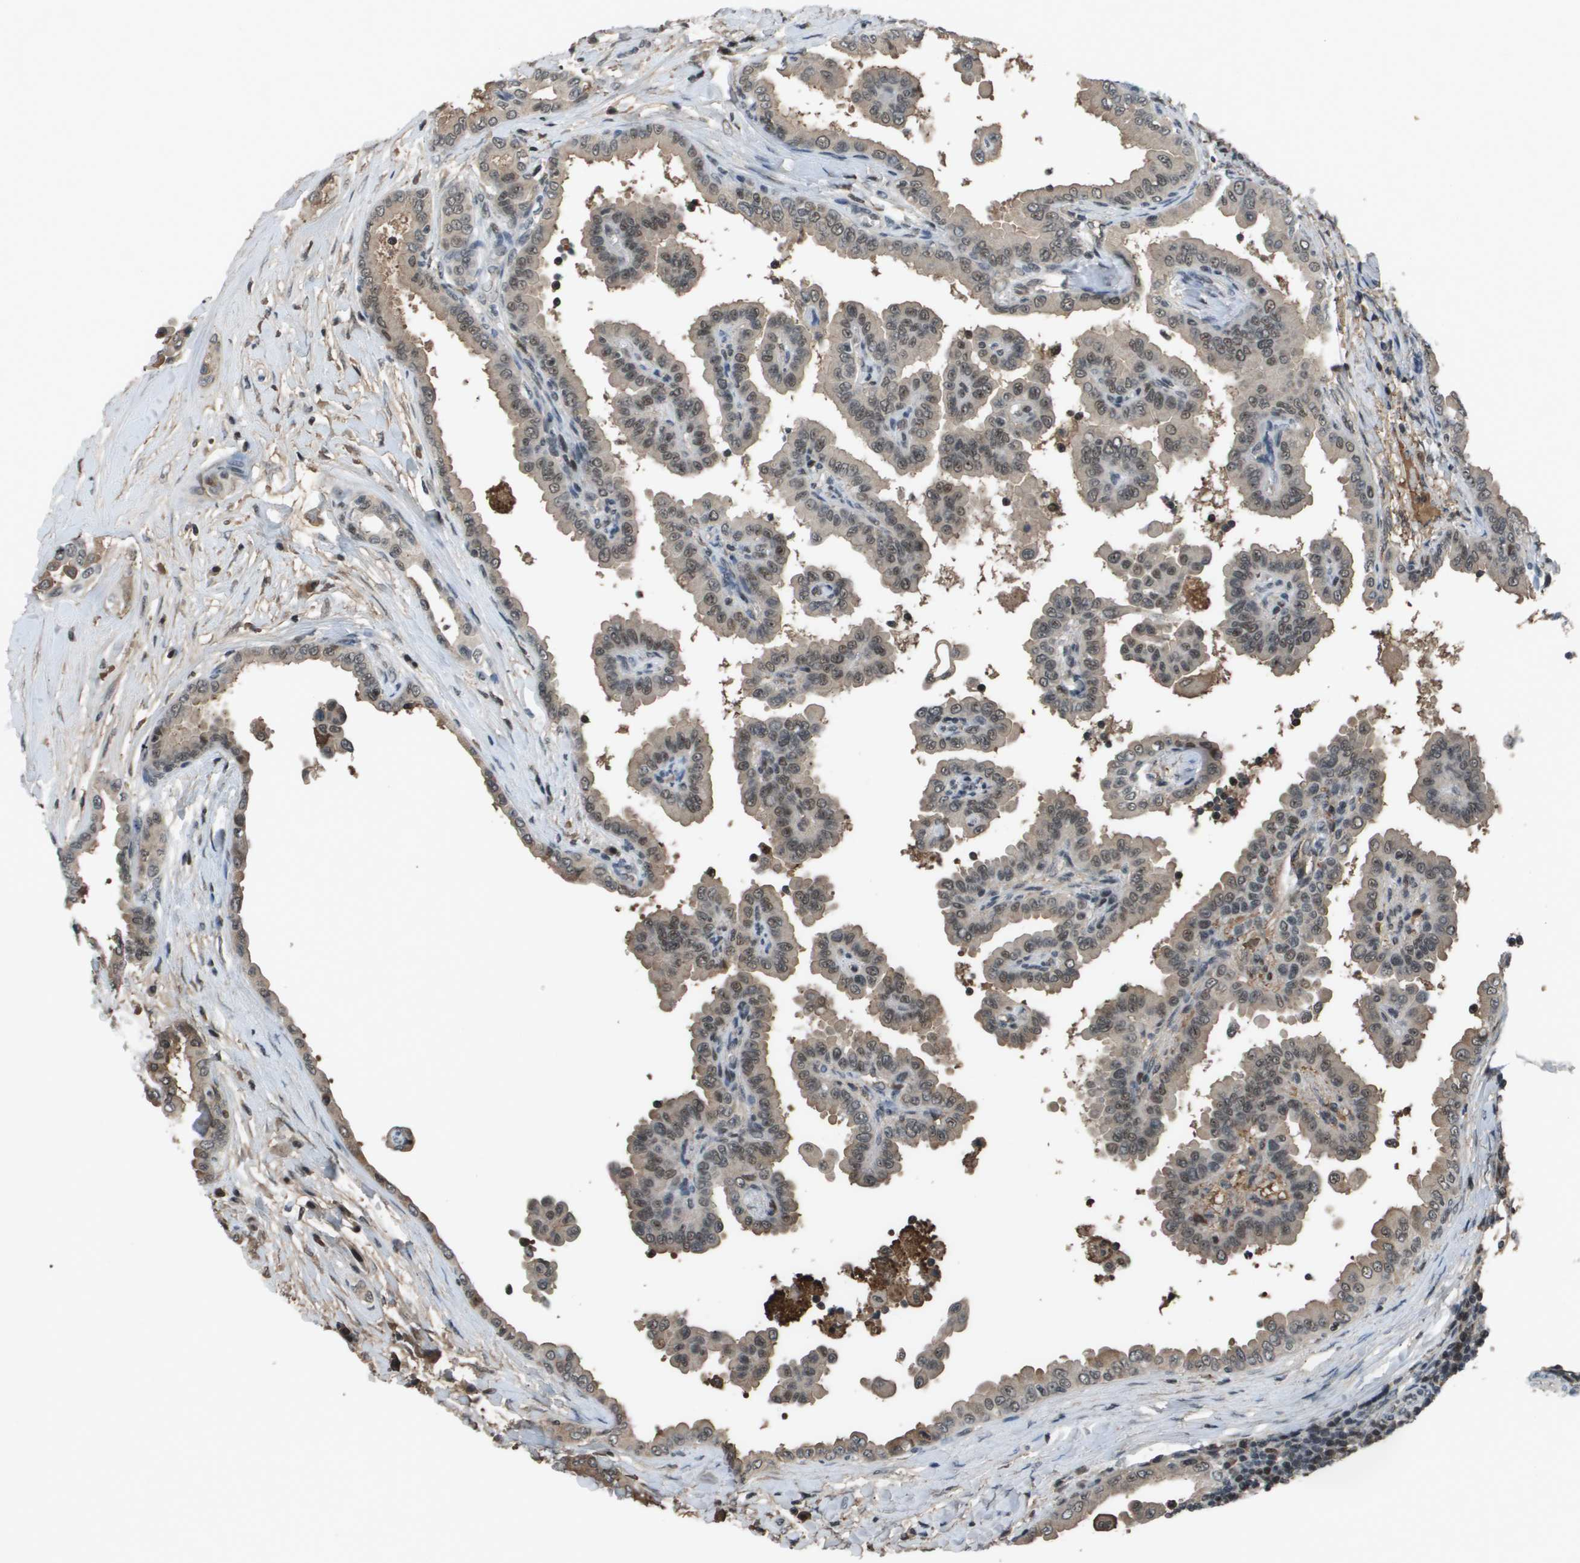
{"staining": {"intensity": "moderate", "quantity": "25%-75%", "location": "nuclear"}, "tissue": "thyroid cancer", "cell_type": "Tumor cells", "image_type": "cancer", "snomed": [{"axis": "morphology", "description": "Papillary adenocarcinoma, NOS"}, {"axis": "topography", "description": "Thyroid gland"}], "caption": "Protein staining of thyroid papillary adenocarcinoma tissue reveals moderate nuclear expression in about 25%-75% of tumor cells.", "gene": "THRAP3", "patient": {"sex": "male", "age": 33}}